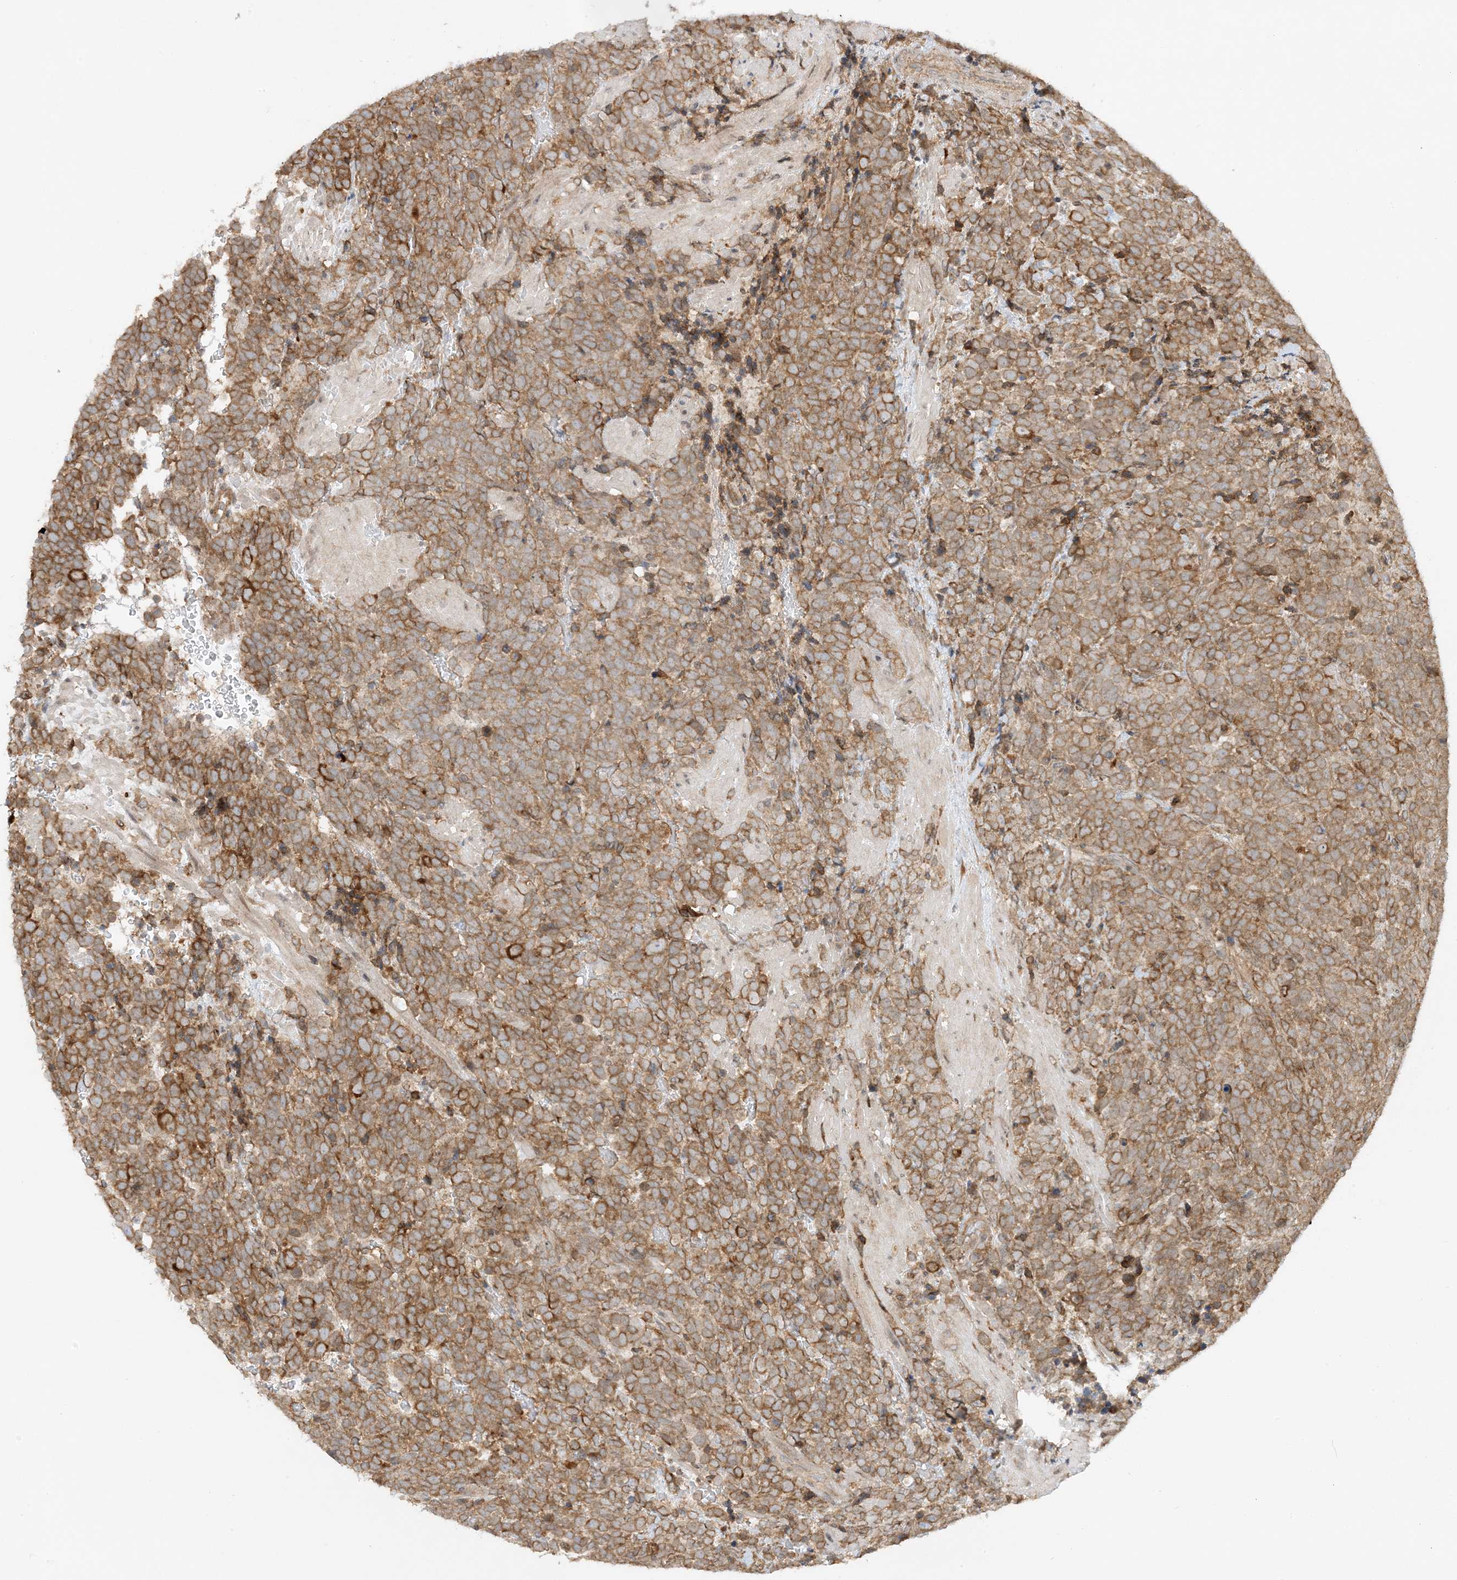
{"staining": {"intensity": "moderate", "quantity": ">75%", "location": "cytoplasmic/membranous"}, "tissue": "urothelial cancer", "cell_type": "Tumor cells", "image_type": "cancer", "snomed": [{"axis": "morphology", "description": "Urothelial carcinoma, High grade"}, {"axis": "topography", "description": "Urinary bladder"}], "caption": "Tumor cells reveal medium levels of moderate cytoplasmic/membranous positivity in approximately >75% of cells in high-grade urothelial carcinoma. (DAB (3,3'-diaminobenzidine) IHC with brightfield microscopy, high magnification).", "gene": "SCARF2", "patient": {"sex": "female", "age": 82}}